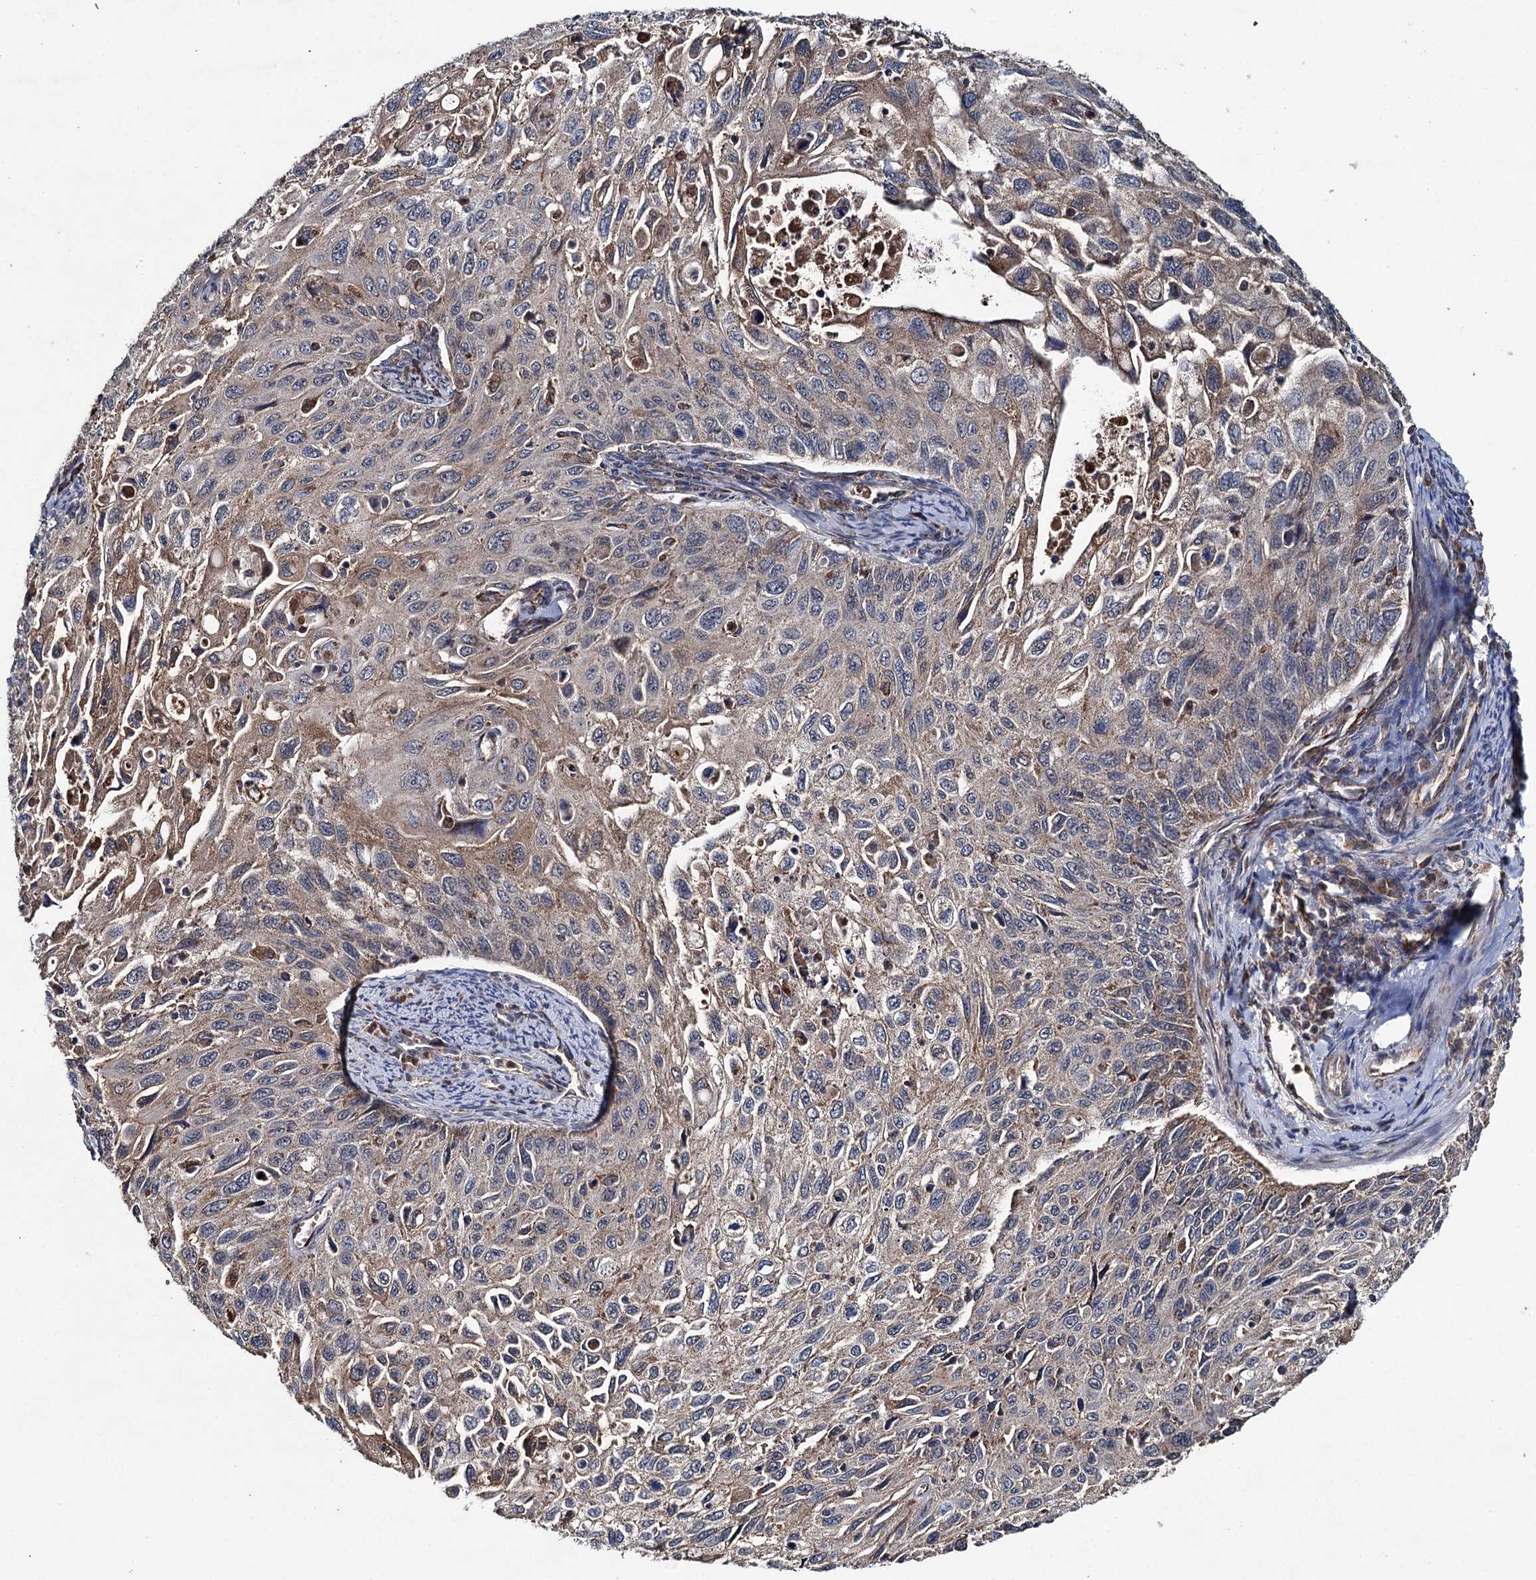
{"staining": {"intensity": "weak", "quantity": "25%-75%", "location": "cytoplasmic/membranous"}, "tissue": "cervical cancer", "cell_type": "Tumor cells", "image_type": "cancer", "snomed": [{"axis": "morphology", "description": "Squamous cell carcinoma, NOS"}, {"axis": "topography", "description": "Cervix"}], "caption": "Immunohistochemistry (IHC) (DAB) staining of cervical squamous cell carcinoma exhibits weak cytoplasmic/membranous protein positivity in about 25%-75% of tumor cells. (IHC, brightfield microscopy, high magnification).", "gene": "METTL4", "patient": {"sex": "female", "age": 70}}